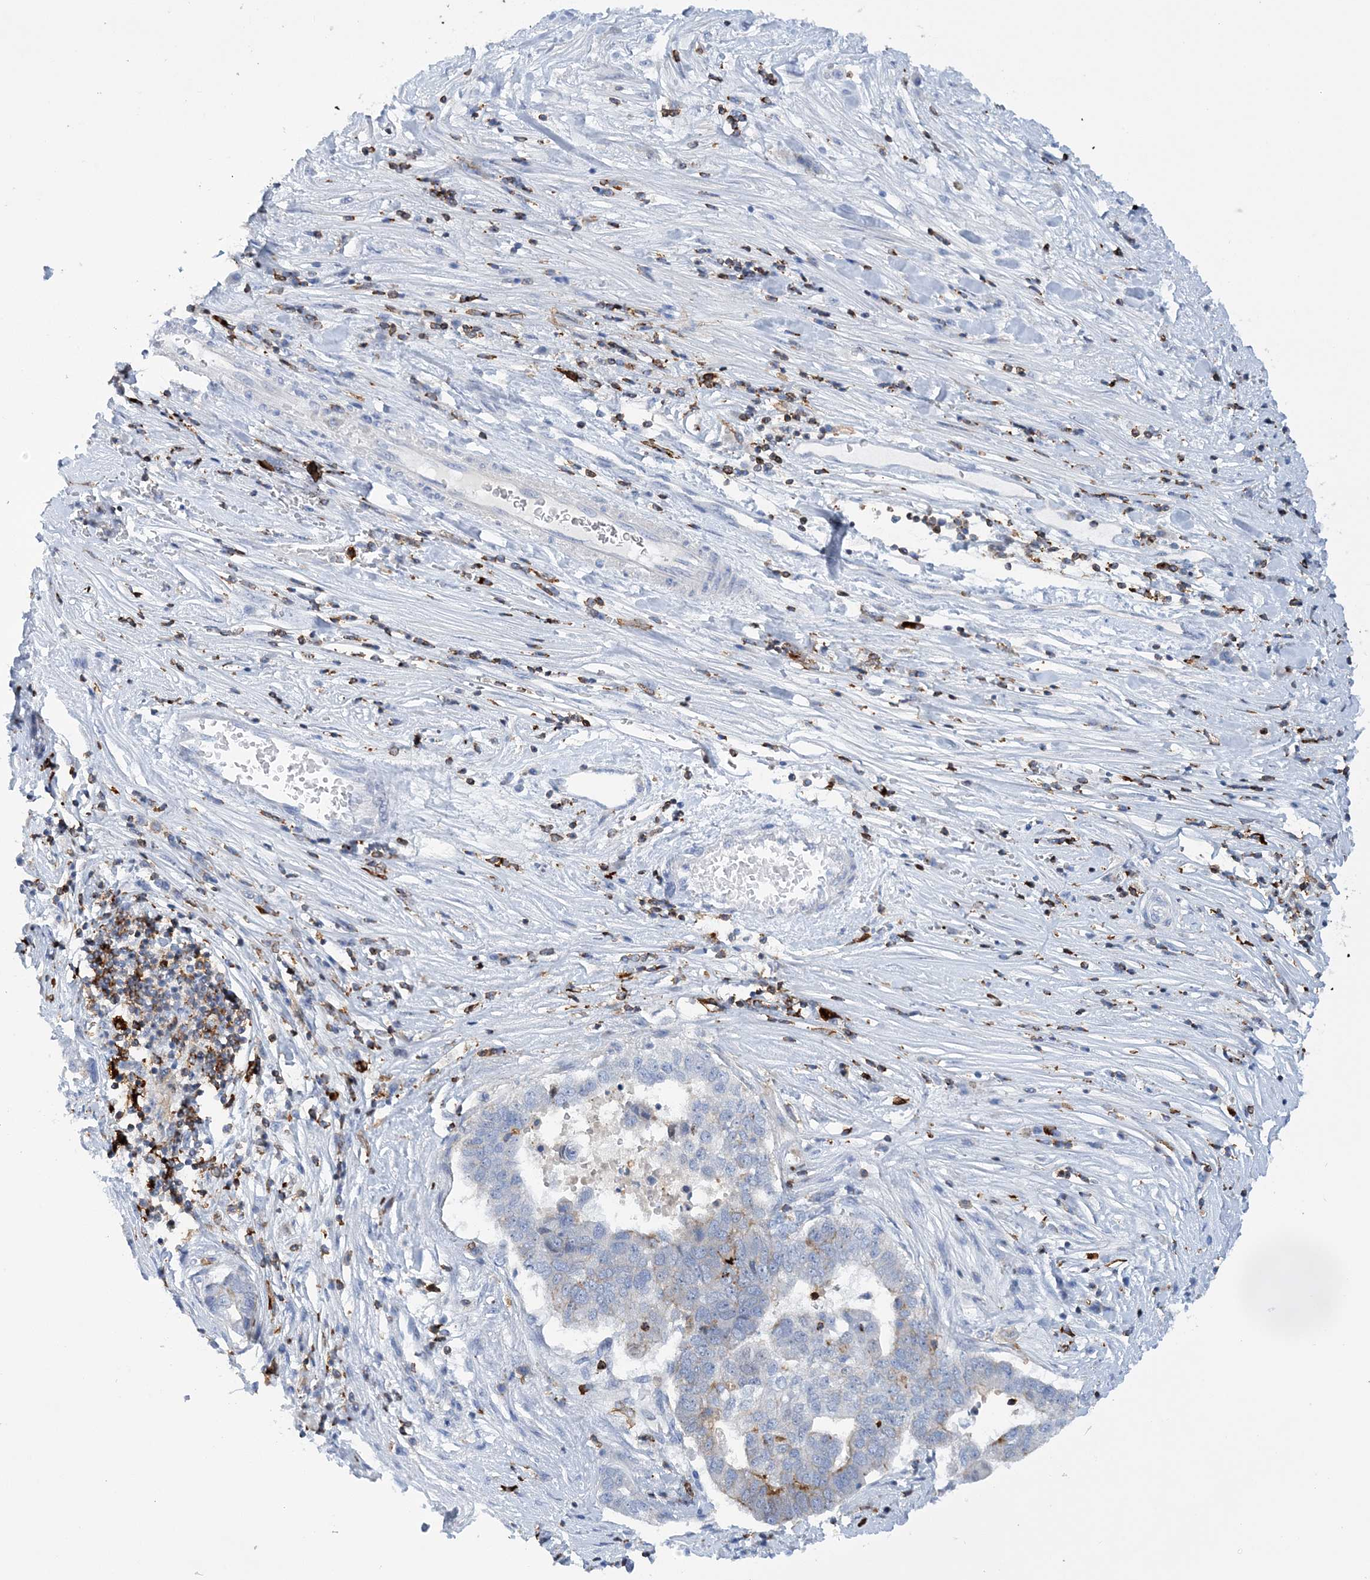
{"staining": {"intensity": "moderate", "quantity": "<25%", "location": "cytoplasmic/membranous,nuclear"}, "tissue": "pancreatic cancer", "cell_type": "Tumor cells", "image_type": "cancer", "snomed": [{"axis": "morphology", "description": "Adenocarcinoma, NOS"}, {"axis": "topography", "description": "Pancreas"}], "caption": "Immunohistochemistry of human pancreatic adenocarcinoma reveals low levels of moderate cytoplasmic/membranous and nuclear expression in about <25% of tumor cells.", "gene": "PRMT9", "patient": {"sex": "female", "age": 61}}